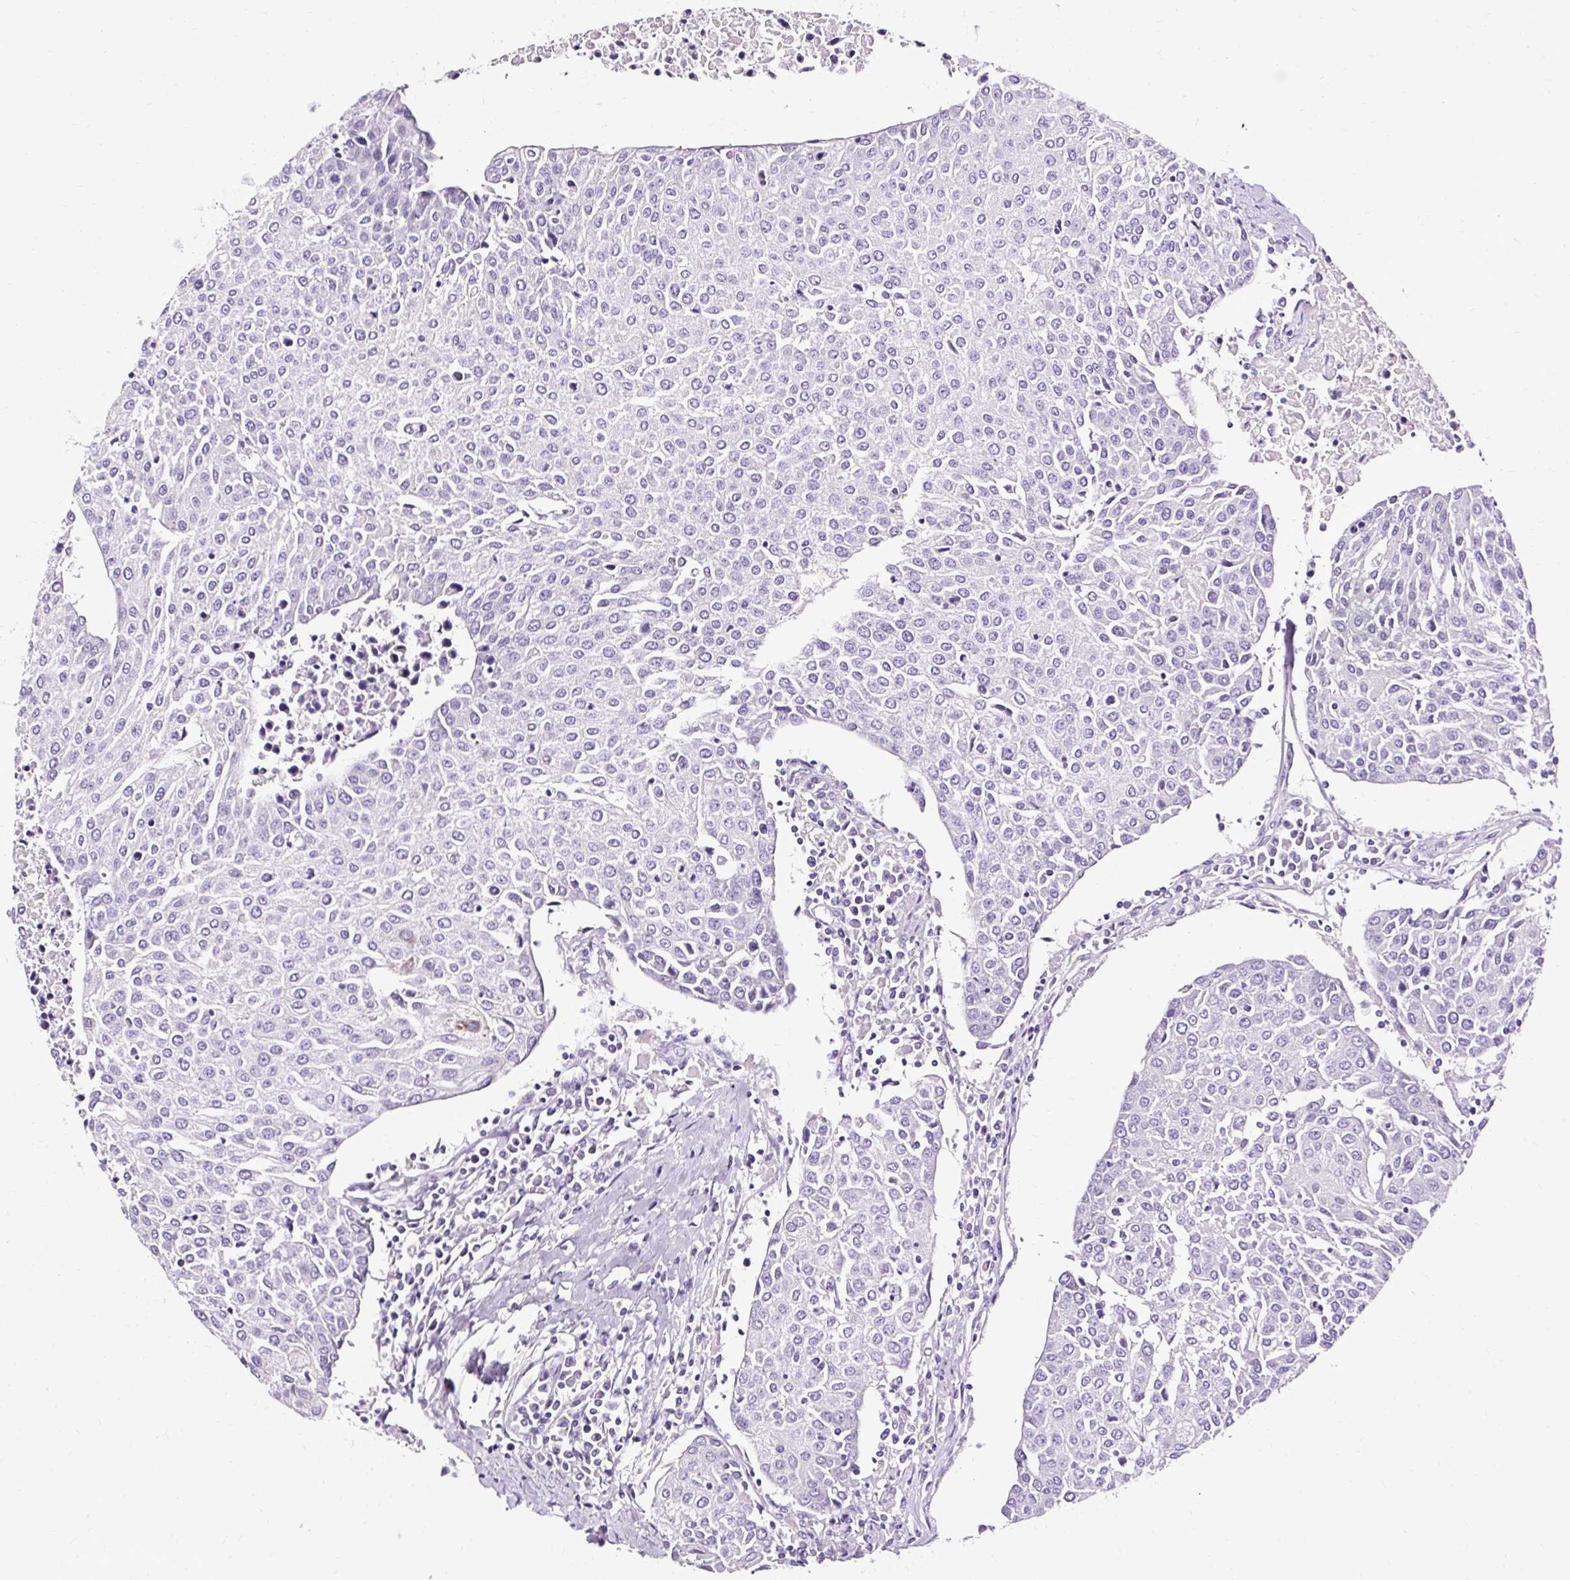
{"staining": {"intensity": "negative", "quantity": "none", "location": "none"}, "tissue": "urothelial cancer", "cell_type": "Tumor cells", "image_type": "cancer", "snomed": [{"axis": "morphology", "description": "Urothelial carcinoma, High grade"}, {"axis": "topography", "description": "Urinary bladder"}], "caption": "High power microscopy photomicrograph of an immunohistochemistry micrograph of urothelial cancer, revealing no significant staining in tumor cells.", "gene": "SLC7A8", "patient": {"sex": "female", "age": 85}}